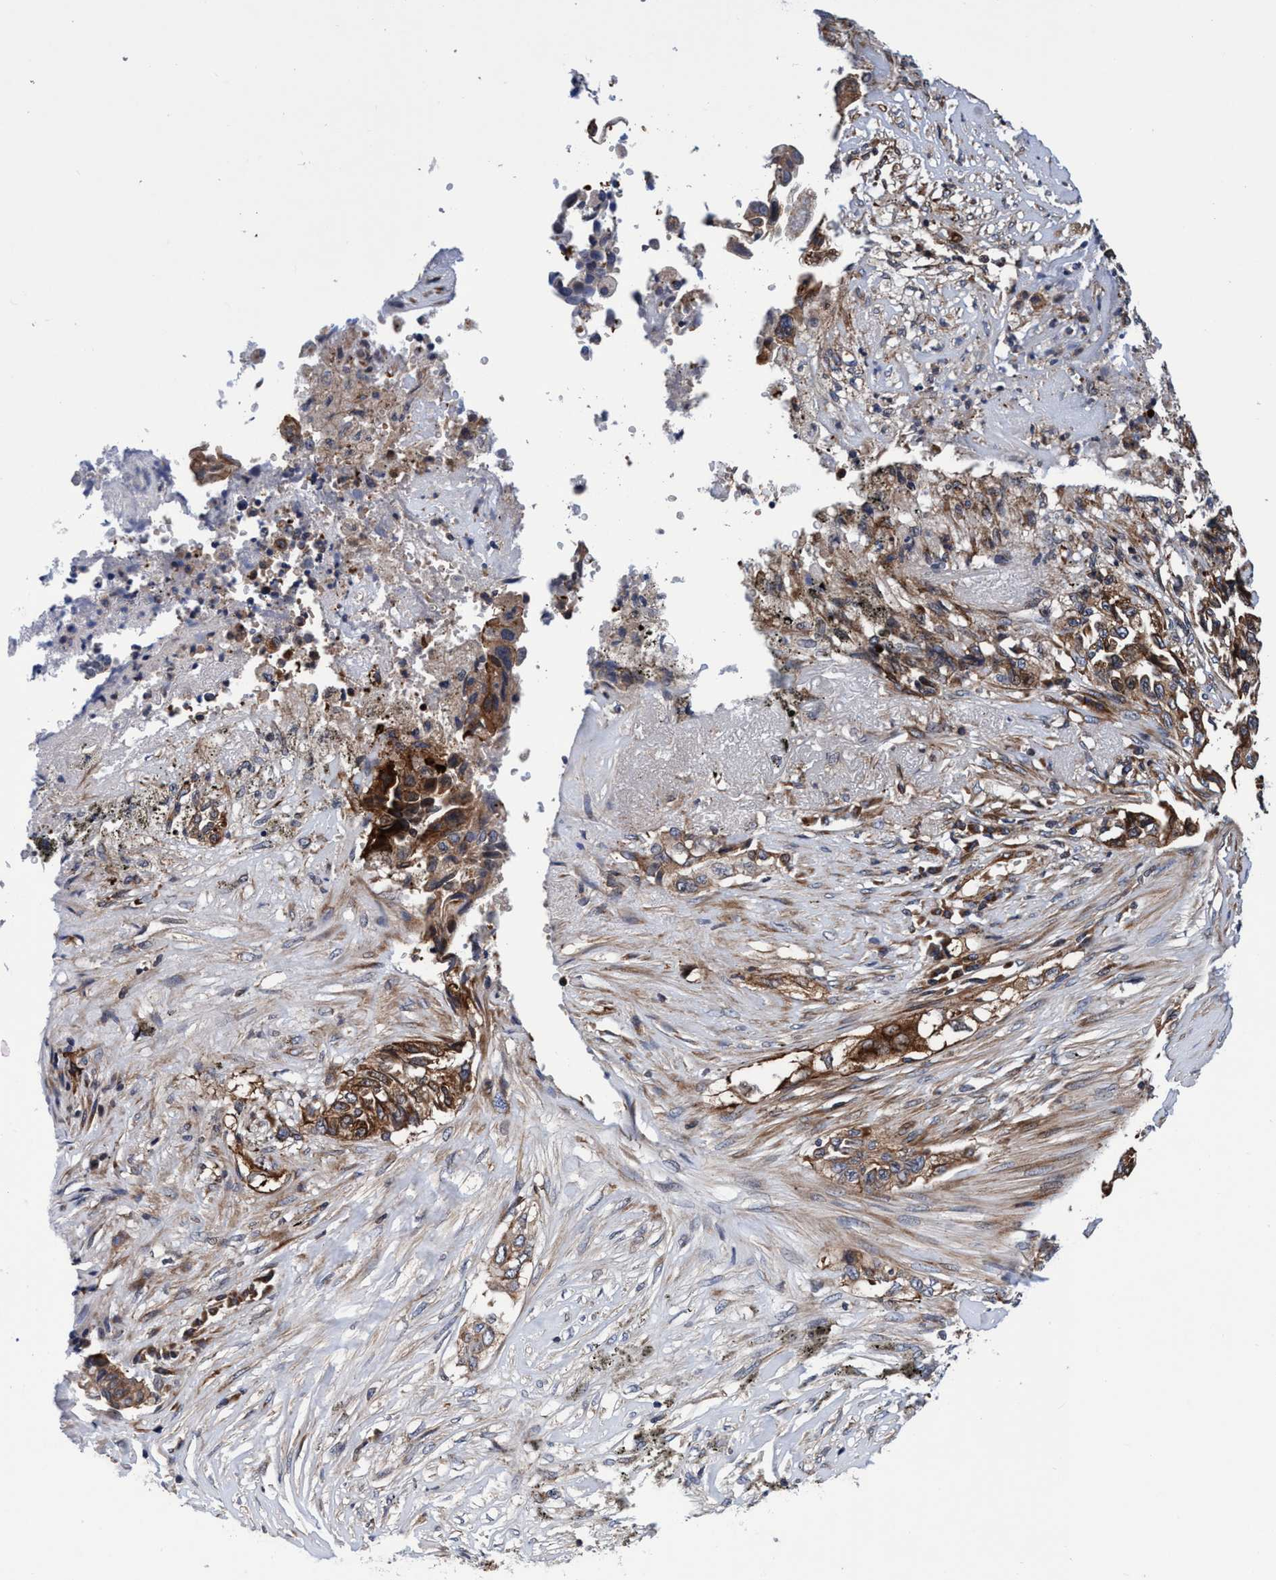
{"staining": {"intensity": "moderate", "quantity": ">75%", "location": "cytoplasmic/membranous"}, "tissue": "lung cancer", "cell_type": "Tumor cells", "image_type": "cancer", "snomed": [{"axis": "morphology", "description": "Adenocarcinoma, NOS"}, {"axis": "topography", "description": "Lung"}], "caption": "IHC of human lung adenocarcinoma exhibits medium levels of moderate cytoplasmic/membranous positivity in approximately >75% of tumor cells.", "gene": "MCM3AP", "patient": {"sex": "female", "age": 51}}